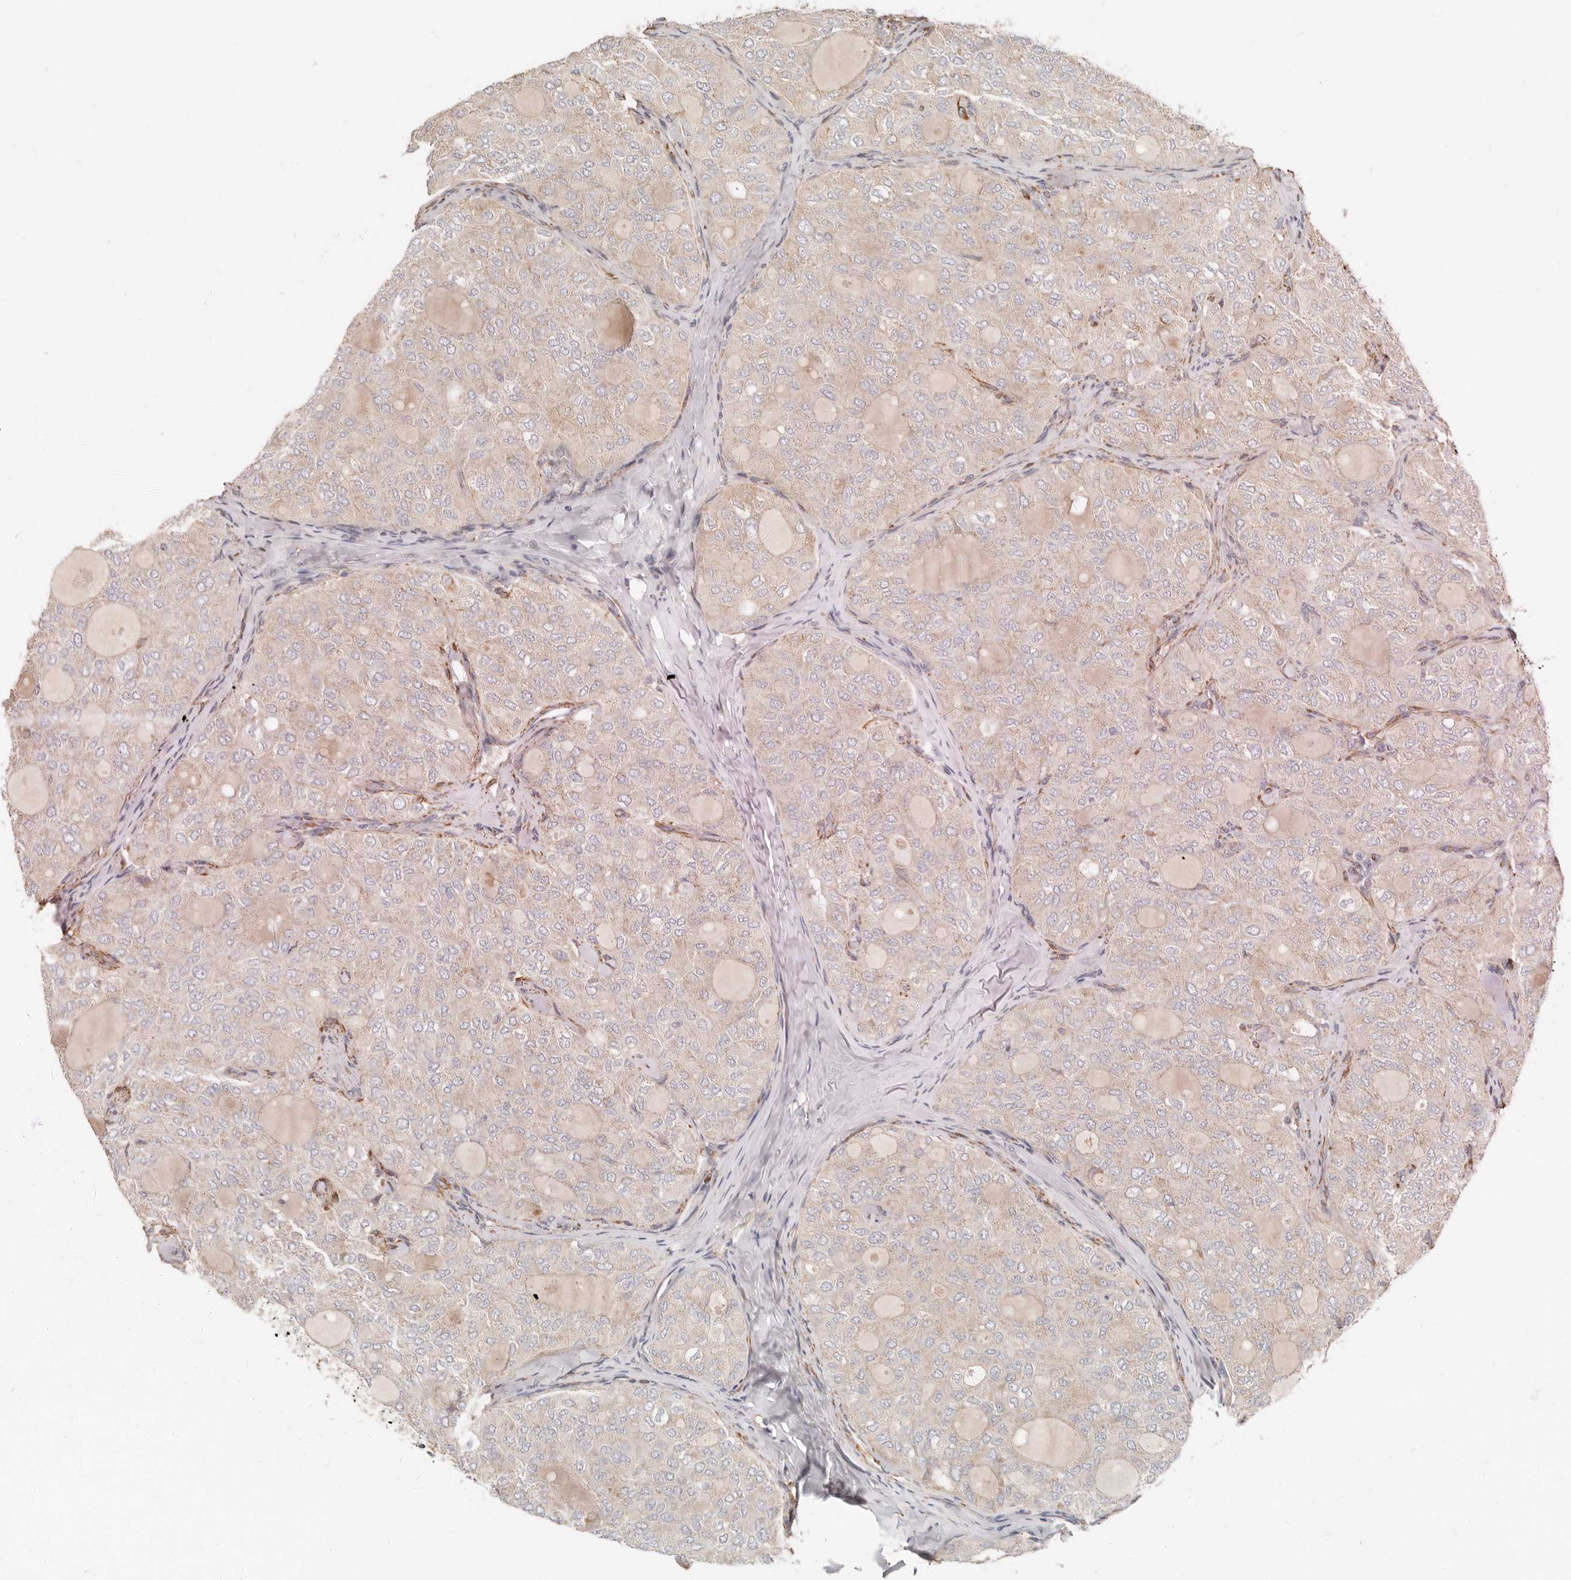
{"staining": {"intensity": "weak", "quantity": "25%-75%", "location": "cytoplasmic/membranous"}, "tissue": "thyroid cancer", "cell_type": "Tumor cells", "image_type": "cancer", "snomed": [{"axis": "morphology", "description": "Follicular adenoma carcinoma, NOS"}, {"axis": "topography", "description": "Thyroid gland"}], "caption": "An immunohistochemistry micrograph of neoplastic tissue is shown. Protein staining in brown shows weak cytoplasmic/membranous positivity in follicular adenoma carcinoma (thyroid) within tumor cells.", "gene": "SPRING1", "patient": {"sex": "male", "age": 75}}